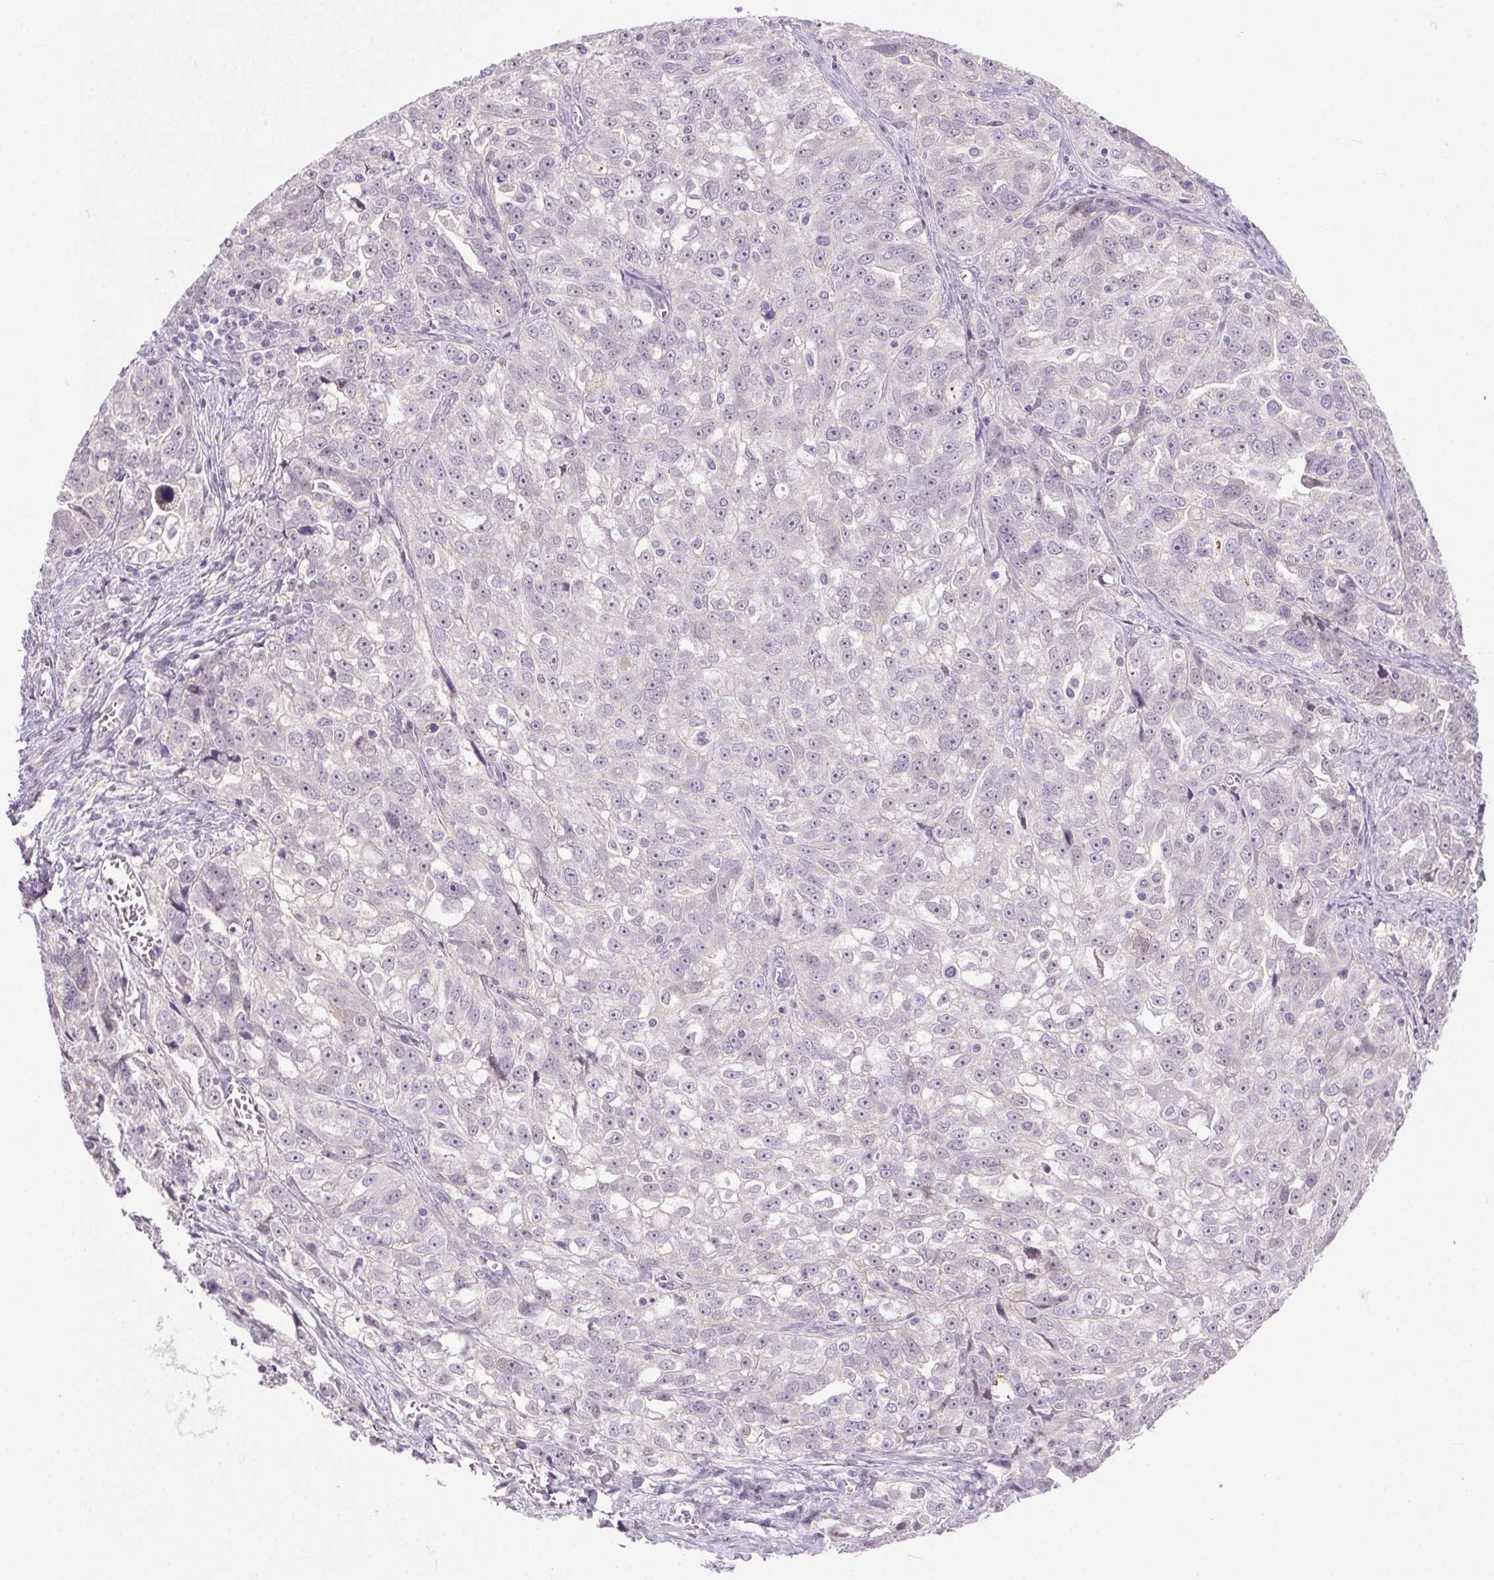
{"staining": {"intensity": "negative", "quantity": "none", "location": "none"}, "tissue": "ovarian cancer", "cell_type": "Tumor cells", "image_type": "cancer", "snomed": [{"axis": "morphology", "description": "Cystadenocarcinoma, serous, NOS"}, {"axis": "topography", "description": "Ovary"}], "caption": "Immunohistochemical staining of ovarian cancer exhibits no significant expression in tumor cells.", "gene": "SYT11", "patient": {"sex": "female", "age": 51}}